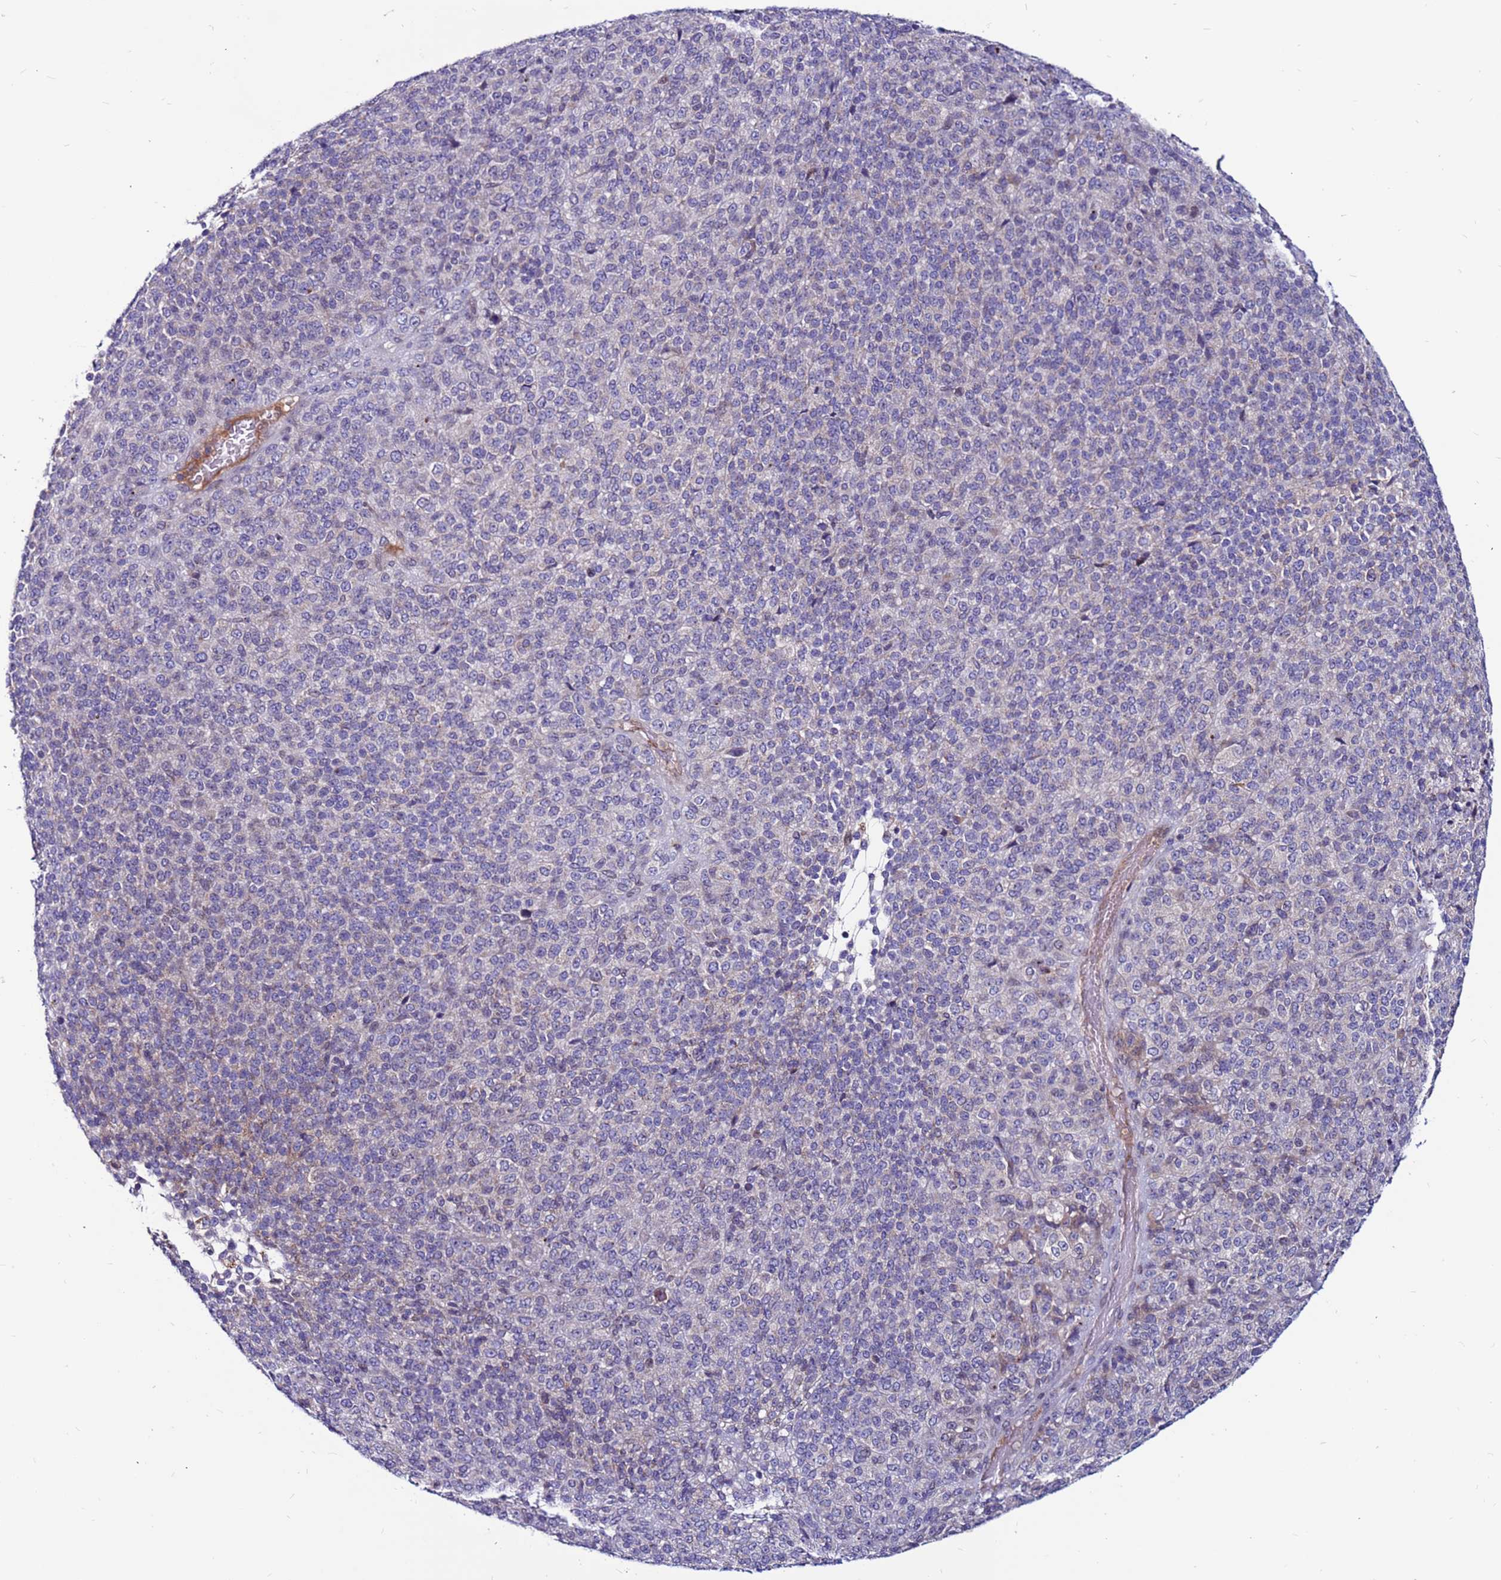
{"staining": {"intensity": "negative", "quantity": "none", "location": "none"}, "tissue": "melanoma", "cell_type": "Tumor cells", "image_type": "cancer", "snomed": [{"axis": "morphology", "description": "Malignant melanoma, Metastatic site"}, {"axis": "topography", "description": "Brain"}], "caption": "Melanoma was stained to show a protein in brown. There is no significant expression in tumor cells. (Brightfield microscopy of DAB (3,3'-diaminobenzidine) immunohistochemistry (IHC) at high magnification).", "gene": "CCDC71", "patient": {"sex": "female", "age": 56}}